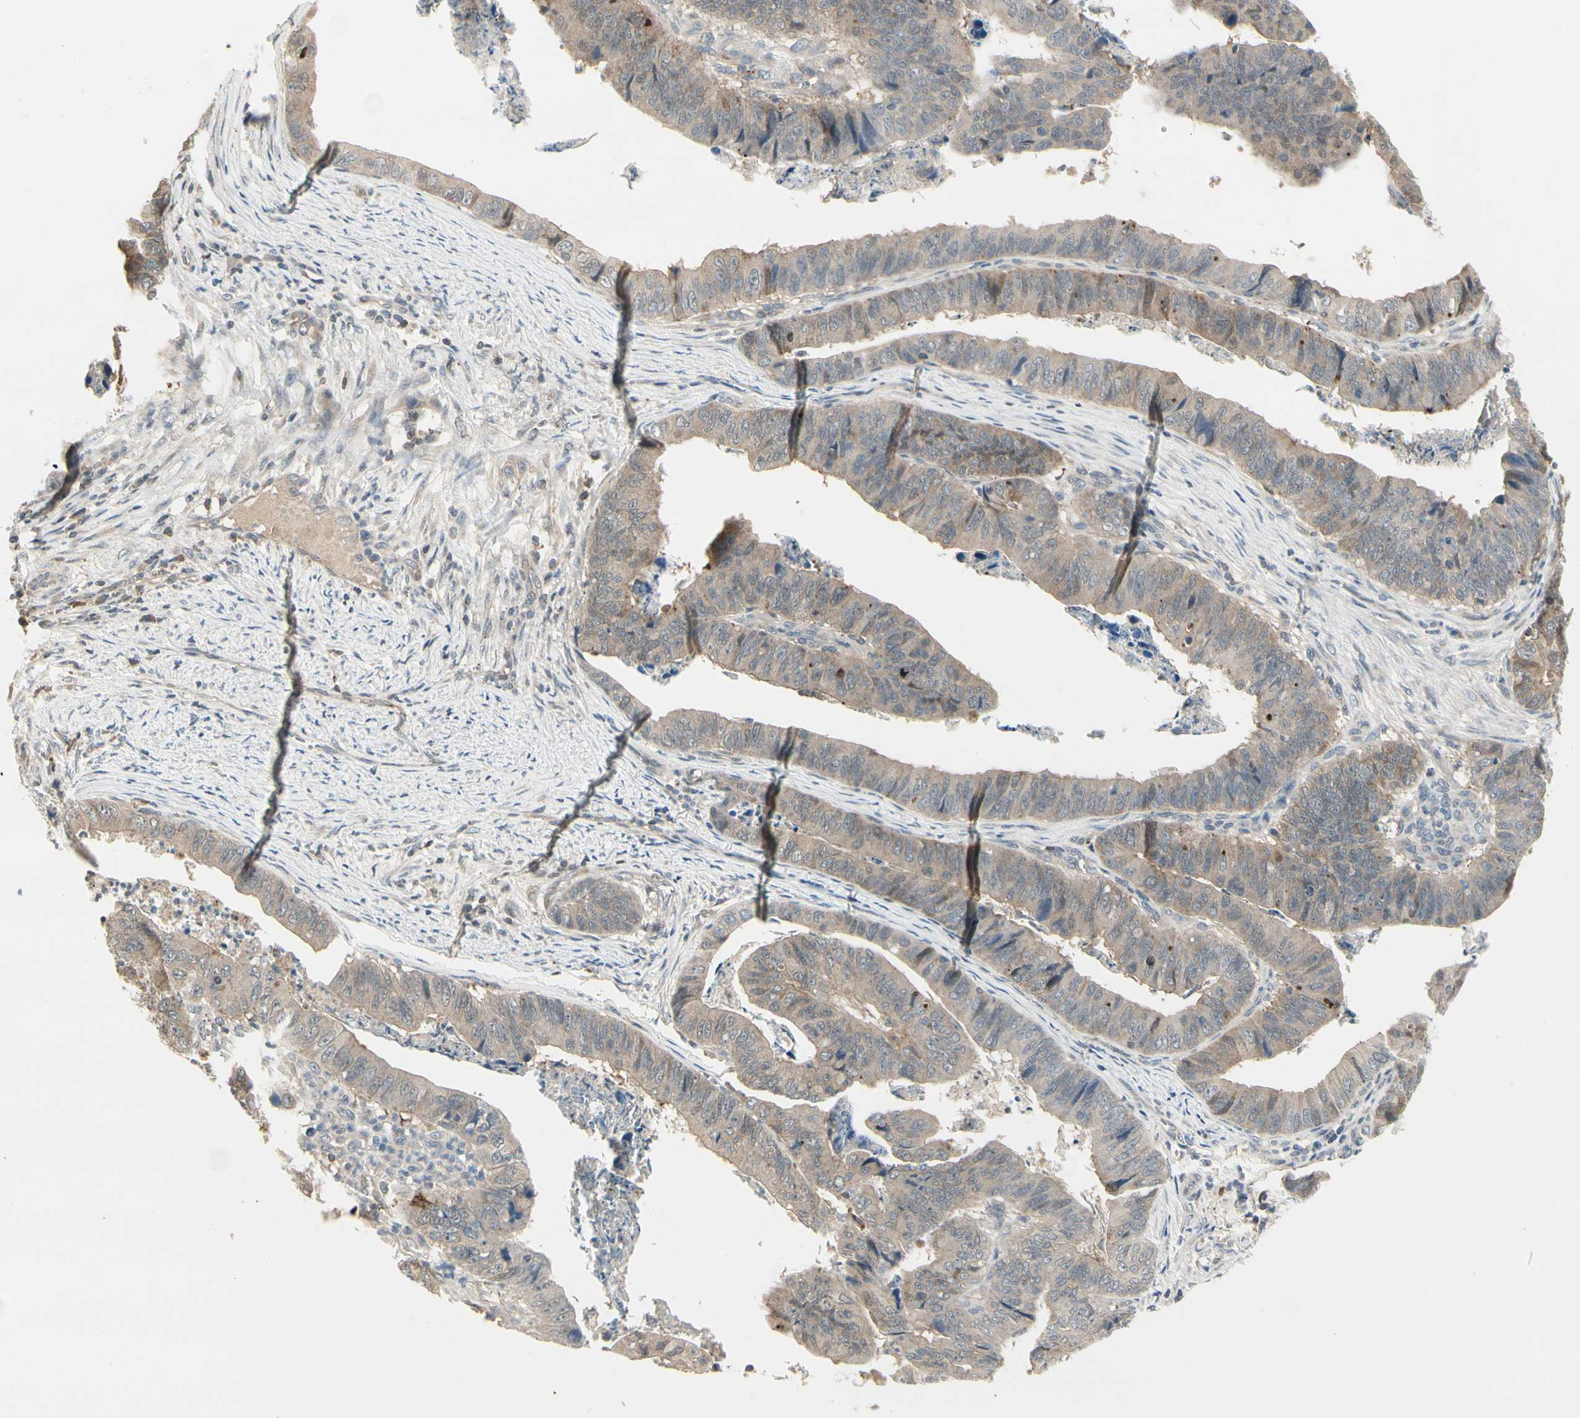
{"staining": {"intensity": "weak", "quantity": ">75%", "location": "cytoplasmic/membranous"}, "tissue": "stomach cancer", "cell_type": "Tumor cells", "image_type": "cancer", "snomed": [{"axis": "morphology", "description": "Adenocarcinoma, NOS"}, {"axis": "topography", "description": "Stomach, lower"}], "caption": "Adenocarcinoma (stomach) stained with DAB IHC reveals low levels of weak cytoplasmic/membranous staining in about >75% of tumor cells.", "gene": "EVC", "patient": {"sex": "male", "age": 77}}